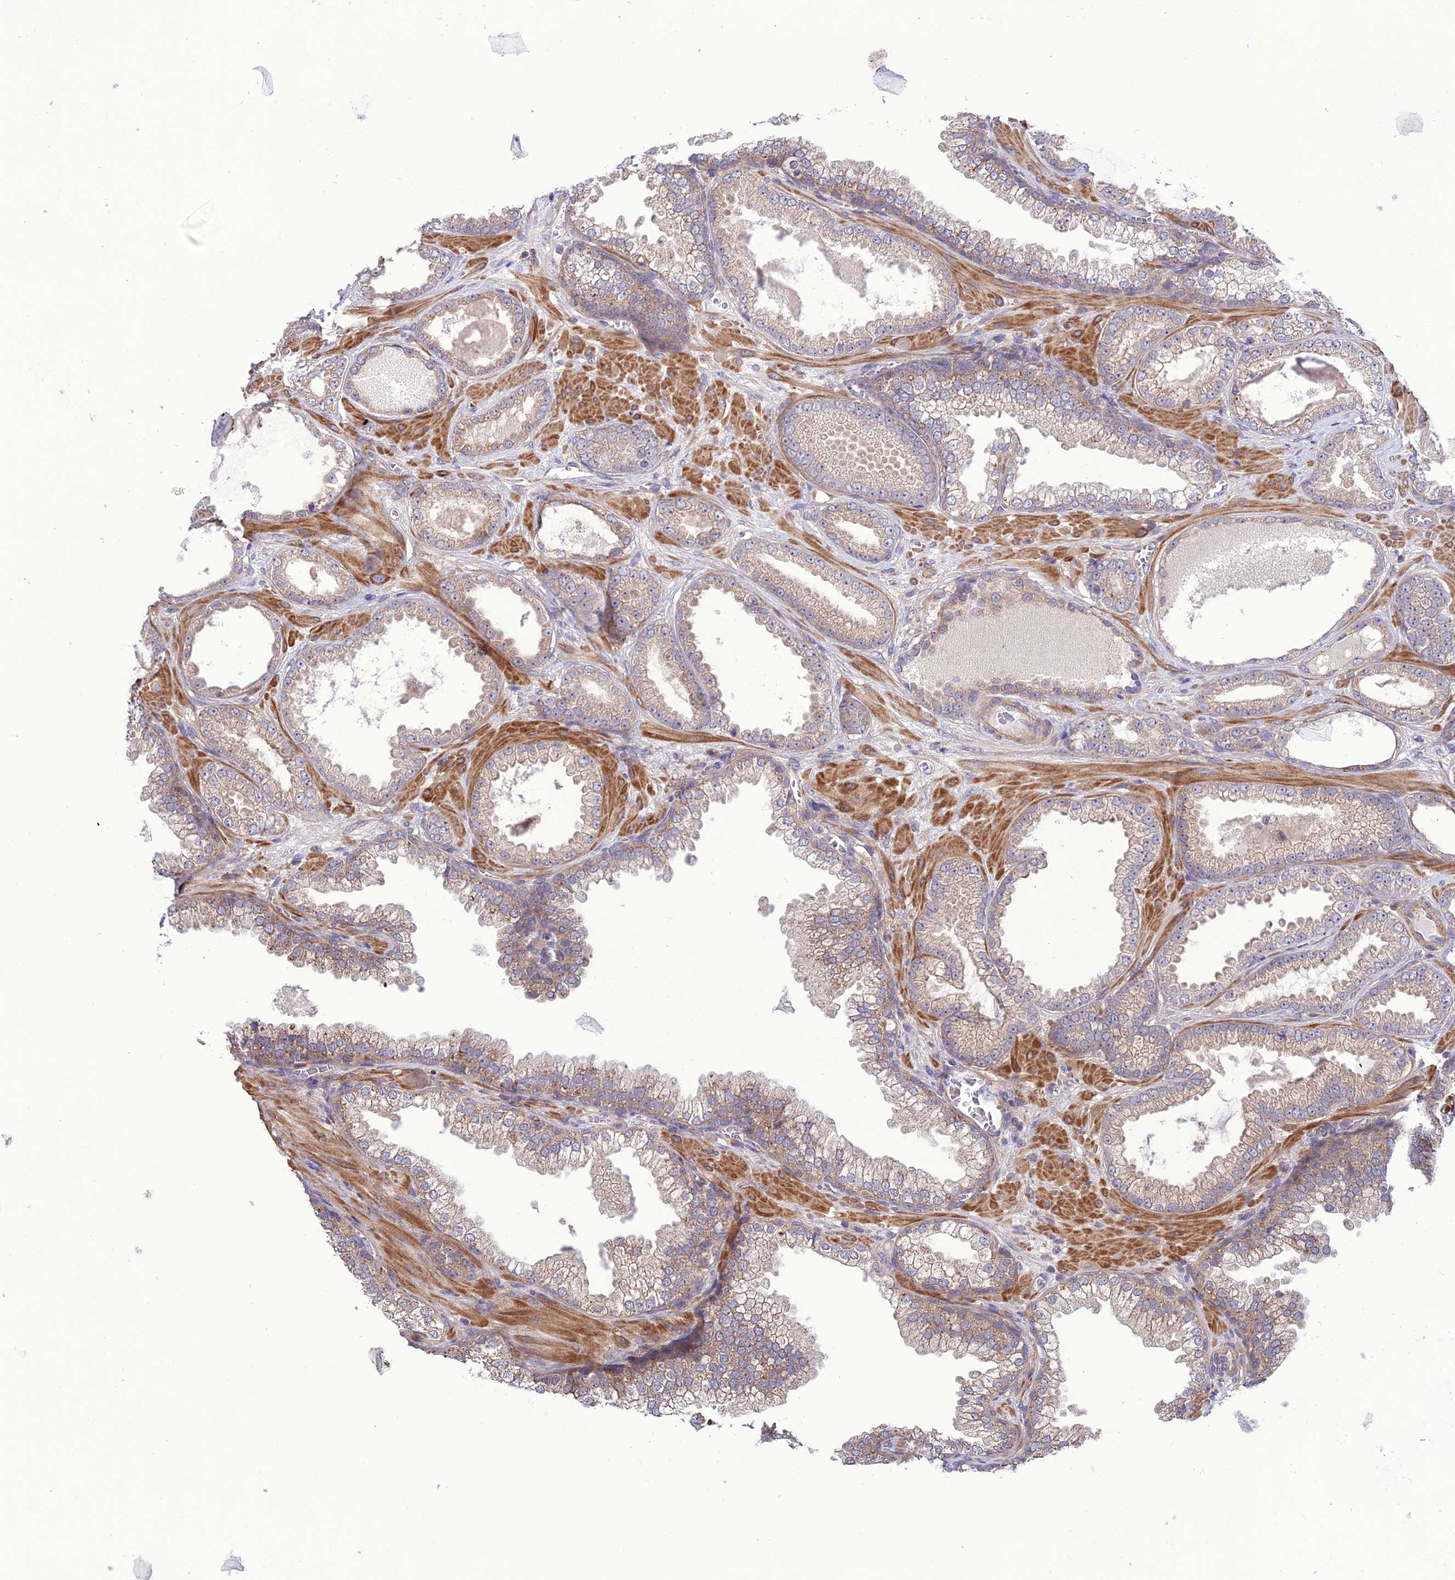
{"staining": {"intensity": "weak", "quantity": "<25%", "location": "cytoplasmic/membranous"}, "tissue": "prostate cancer", "cell_type": "Tumor cells", "image_type": "cancer", "snomed": [{"axis": "morphology", "description": "Adenocarcinoma, Low grade"}, {"axis": "topography", "description": "Prostate"}], "caption": "IHC histopathology image of human prostate cancer stained for a protein (brown), which demonstrates no staining in tumor cells.", "gene": "PPIL3", "patient": {"sex": "male", "age": 57}}